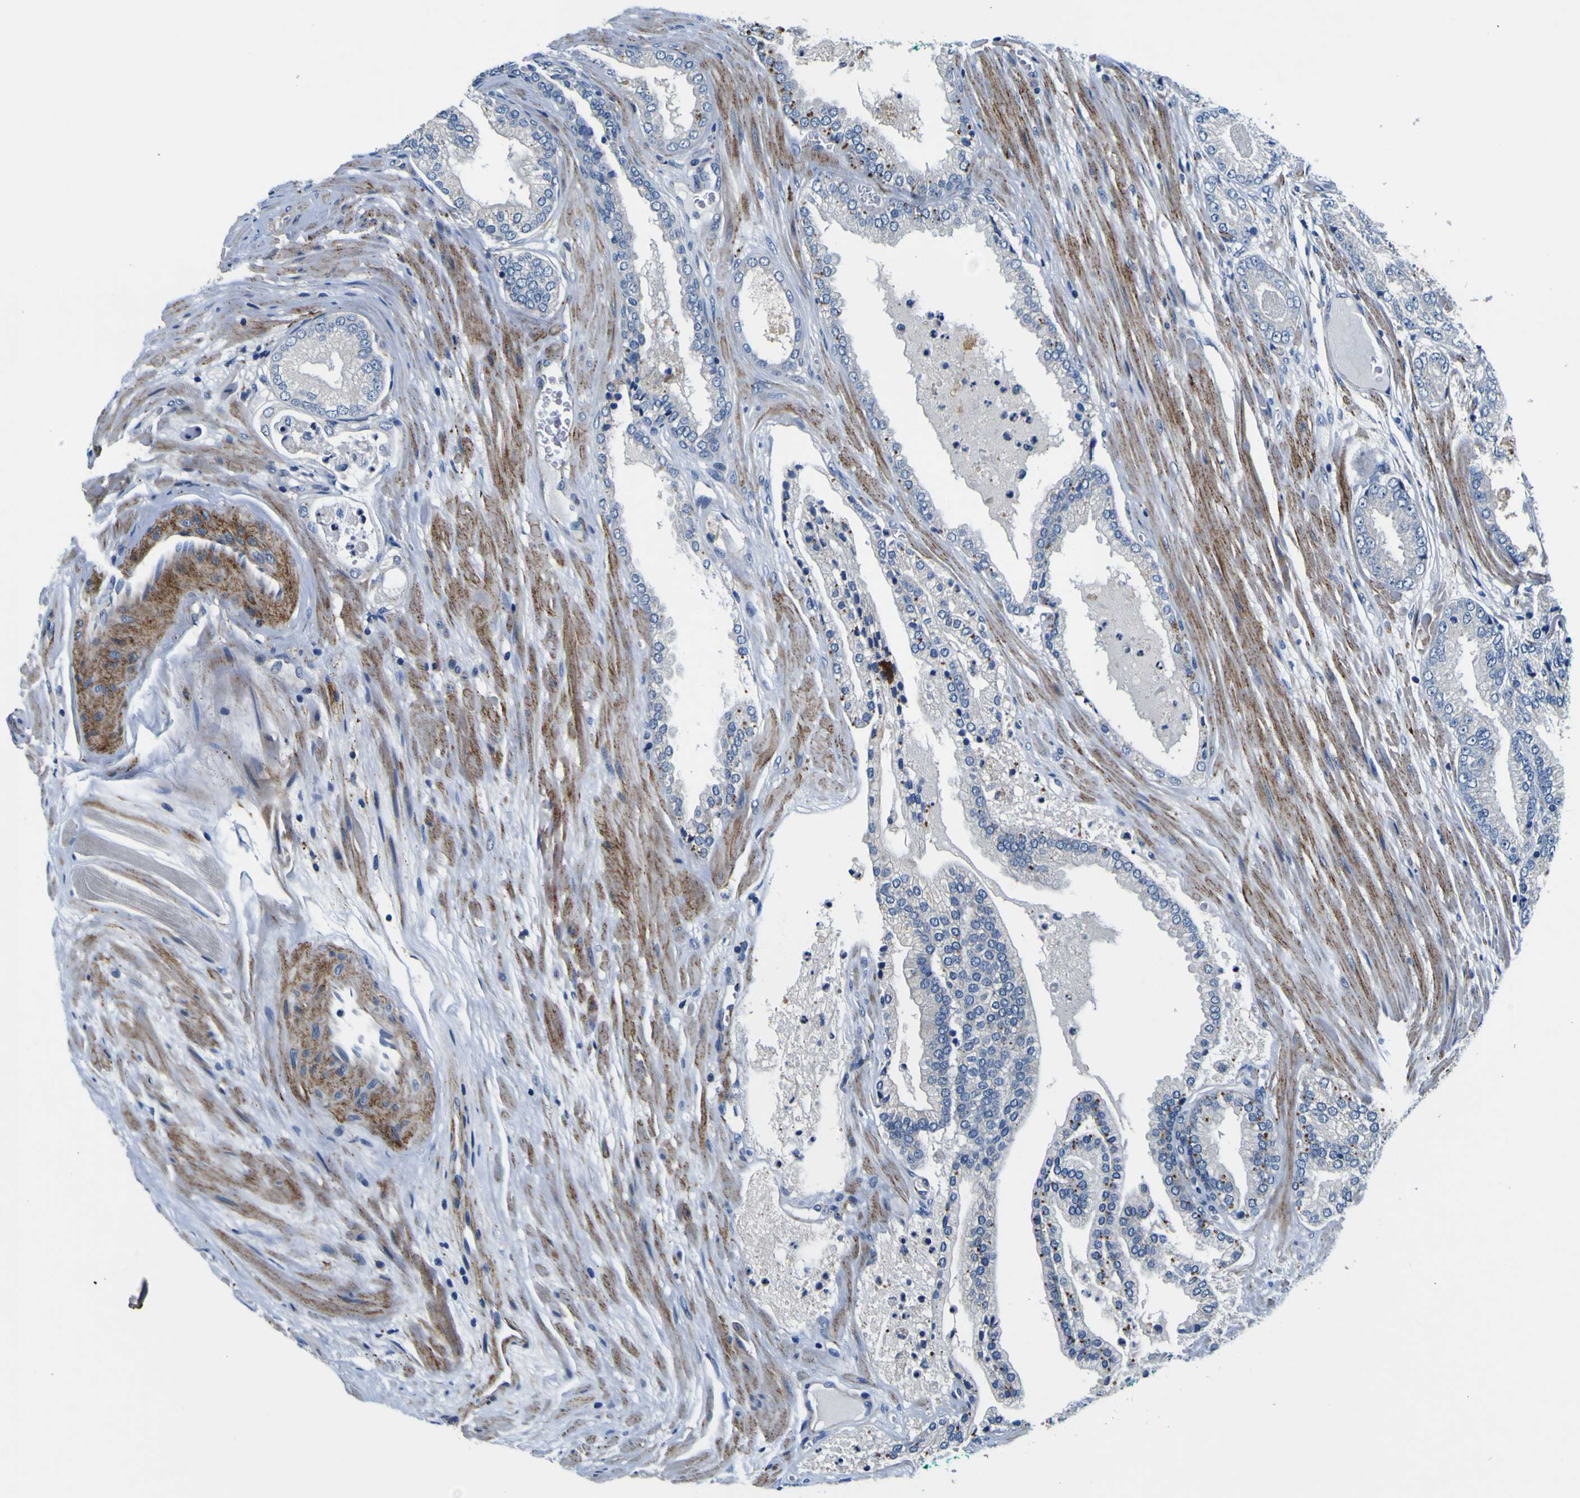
{"staining": {"intensity": "moderate", "quantity": "<25%", "location": "cytoplasmic/membranous"}, "tissue": "prostate cancer", "cell_type": "Tumor cells", "image_type": "cancer", "snomed": [{"axis": "morphology", "description": "Adenocarcinoma, High grade"}, {"axis": "topography", "description": "Prostate"}], "caption": "This is an image of IHC staining of adenocarcinoma (high-grade) (prostate), which shows moderate expression in the cytoplasmic/membranous of tumor cells.", "gene": "AGAP3", "patient": {"sex": "male", "age": 59}}